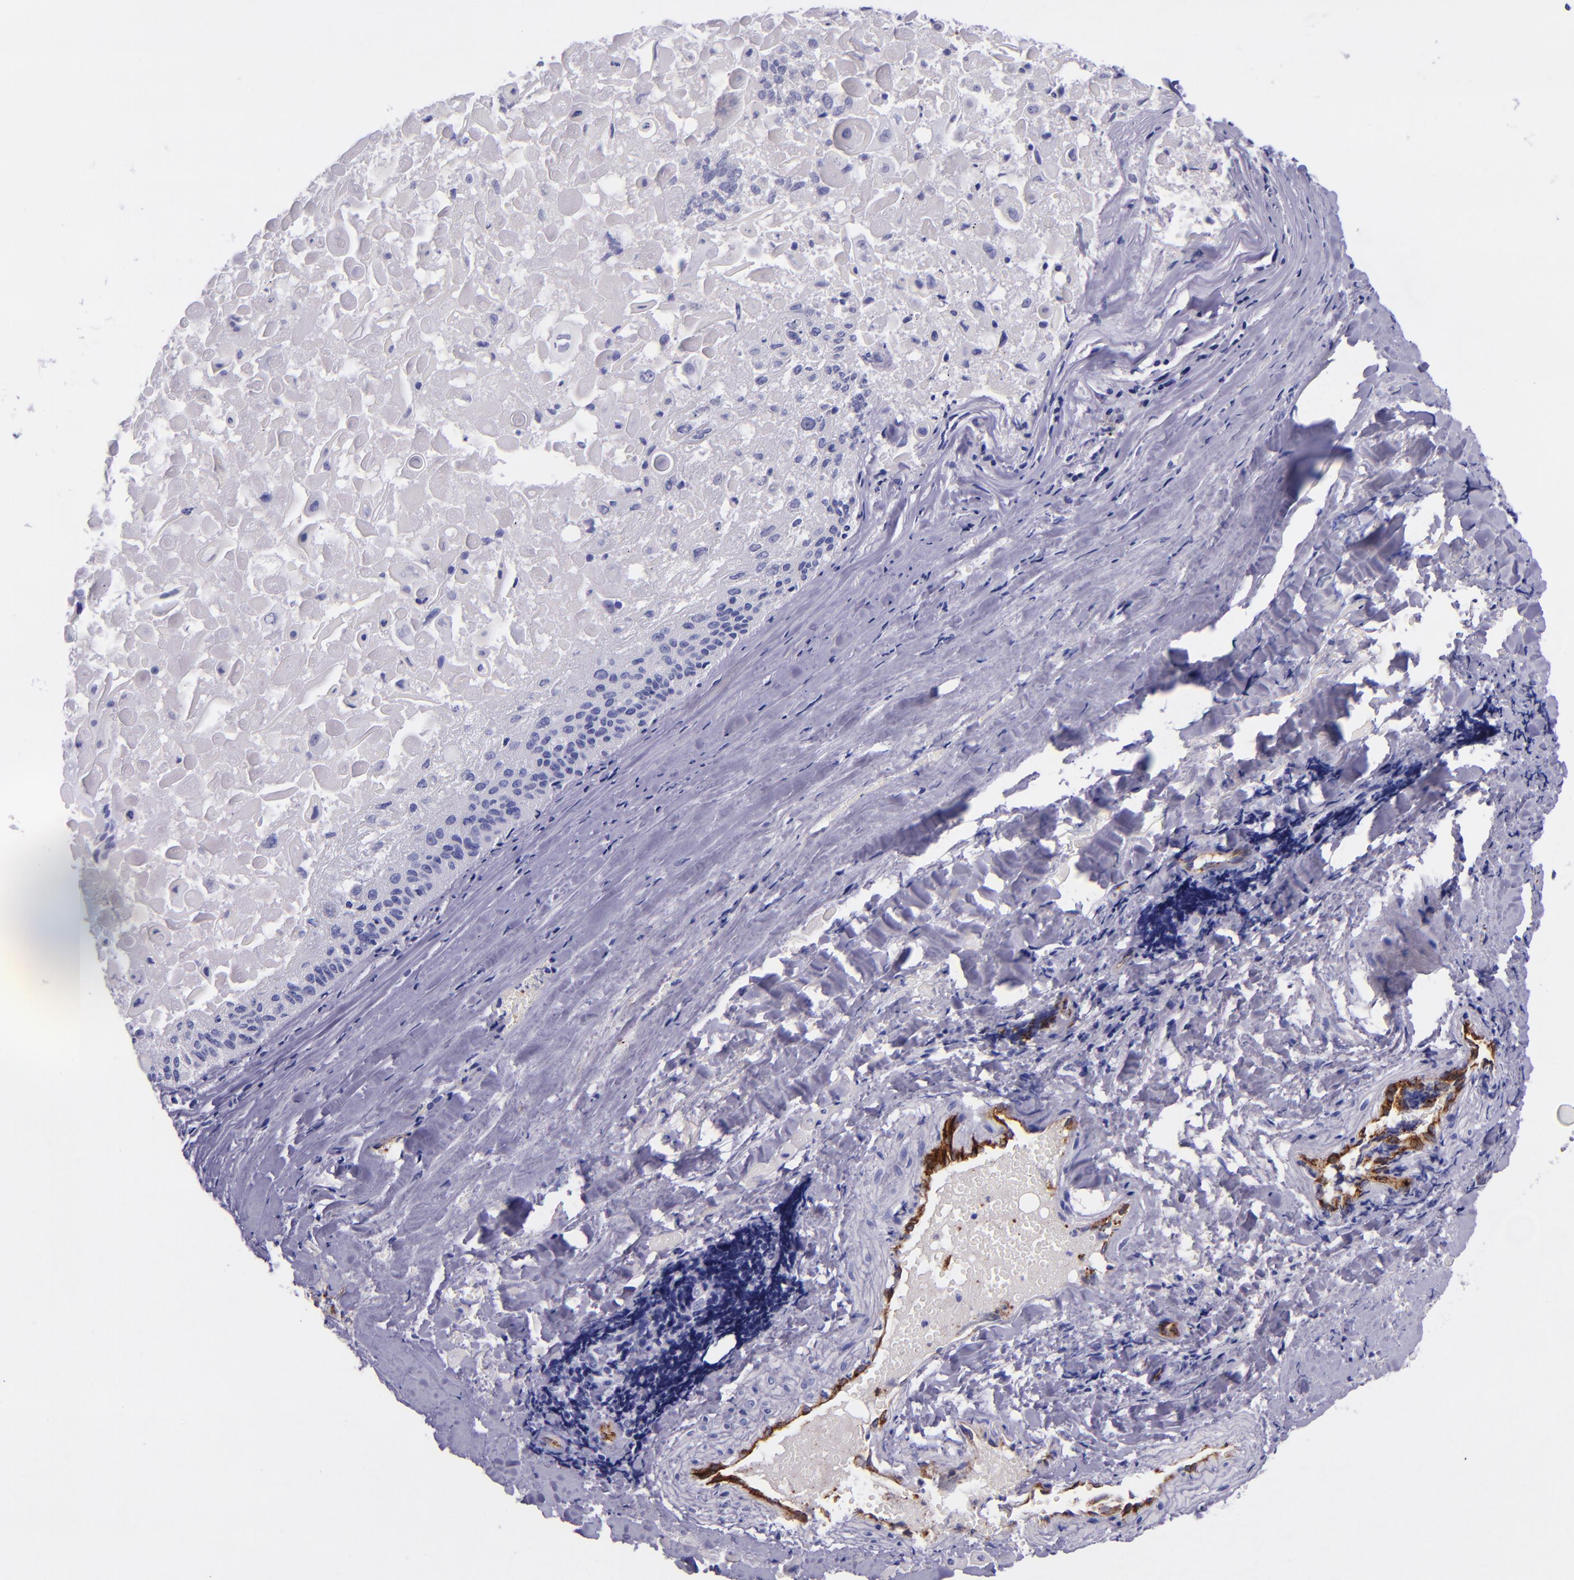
{"staining": {"intensity": "negative", "quantity": "none", "location": "none"}, "tissue": "lung cancer", "cell_type": "Tumor cells", "image_type": "cancer", "snomed": [{"axis": "morphology", "description": "Adenocarcinoma, NOS"}, {"axis": "topography", "description": "Lung"}], "caption": "The immunohistochemistry micrograph has no significant expression in tumor cells of lung cancer (adenocarcinoma) tissue.", "gene": "SELE", "patient": {"sex": "male", "age": 60}}